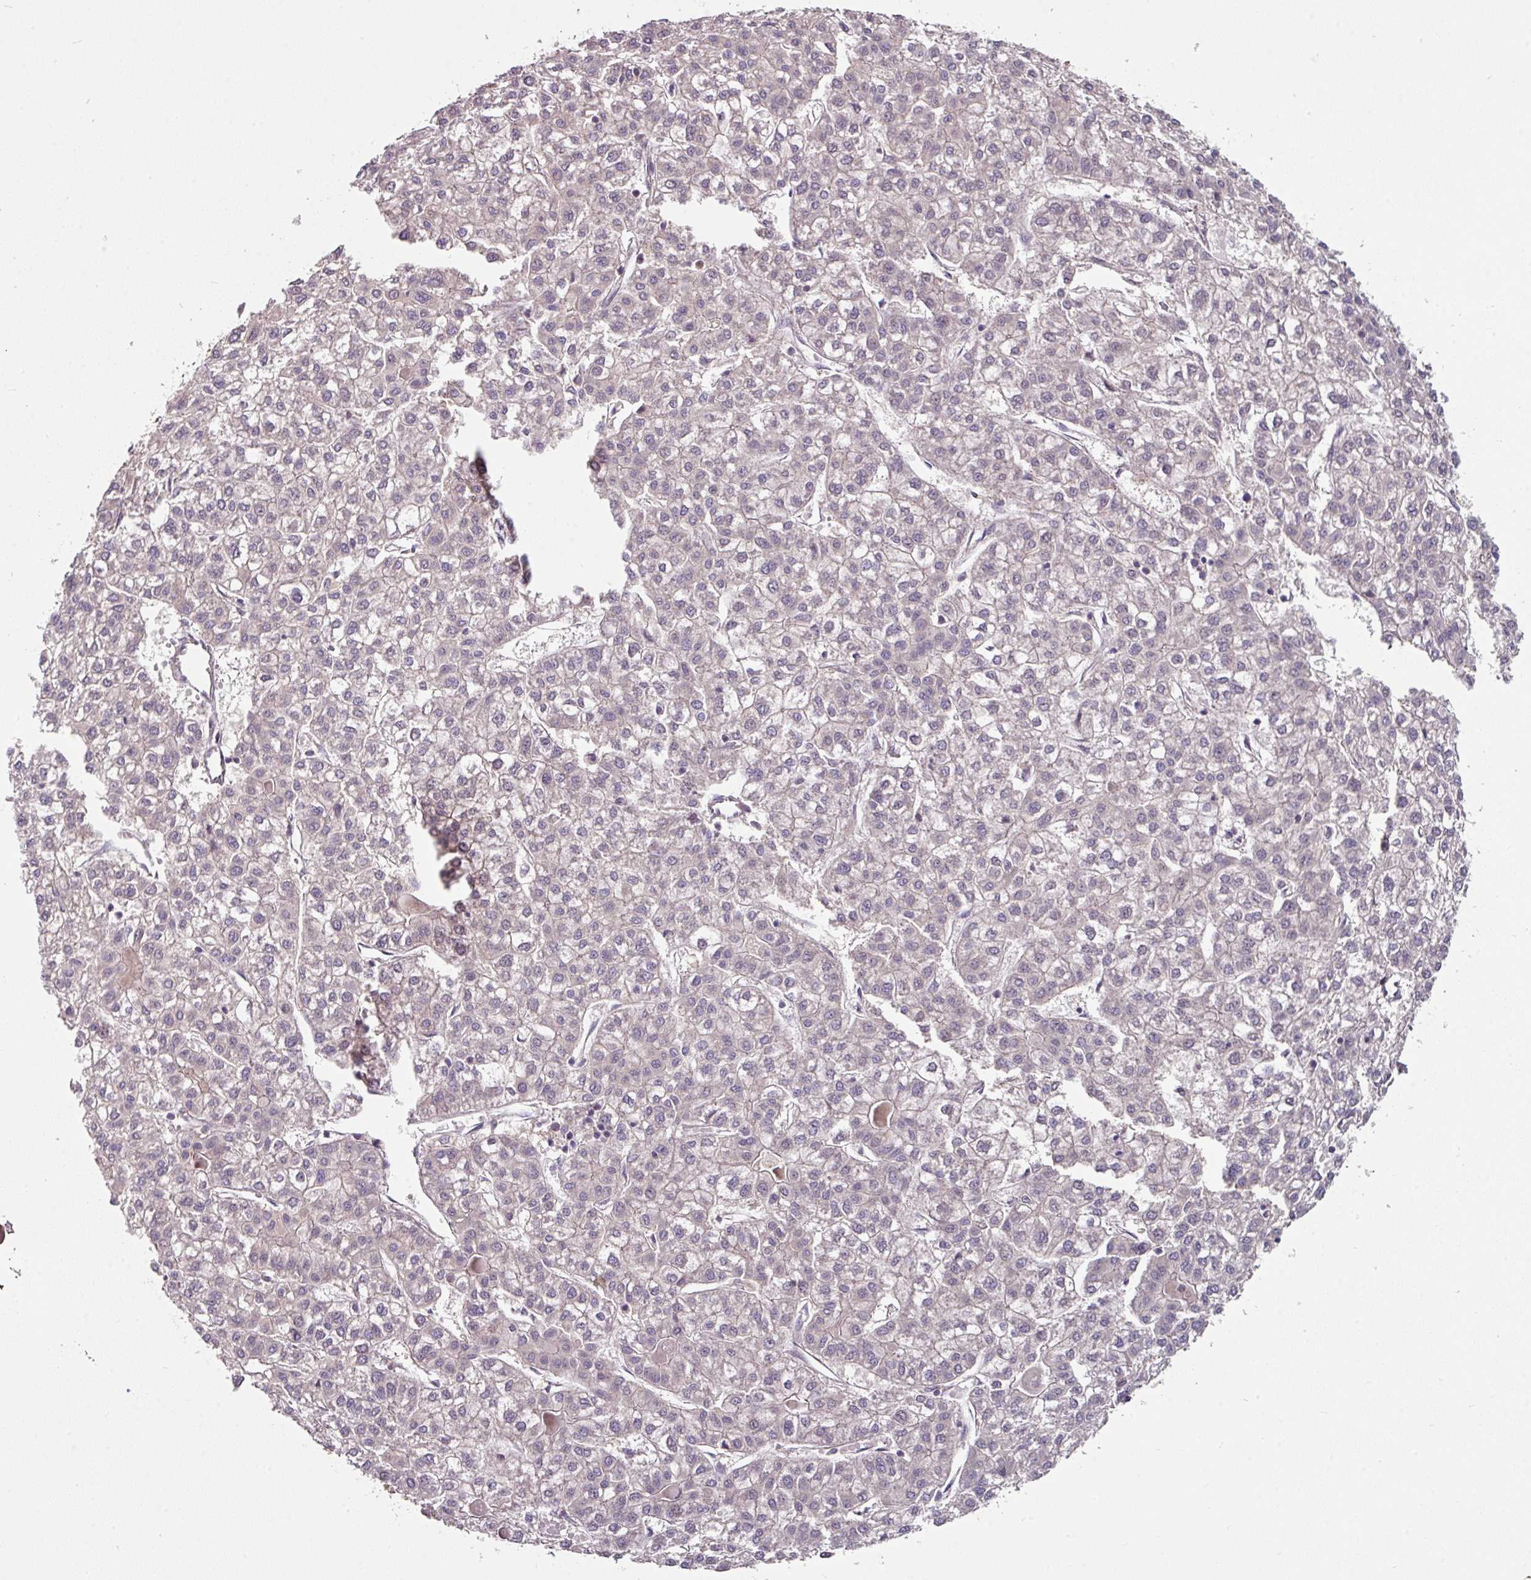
{"staining": {"intensity": "negative", "quantity": "none", "location": "none"}, "tissue": "liver cancer", "cell_type": "Tumor cells", "image_type": "cancer", "snomed": [{"axis": "morphology", "description": "Carcinoma, Hepatocellular, NOS"}, {"axis": "topography", "description": "Liver"}], "caption": "Immunohistochemical staining of human liver cancer (hepatocellular carcinoma) displays no significant staining in tumor cells.", "gene": "C4orf48", "patient": {"sex": "female", "age": 43}}